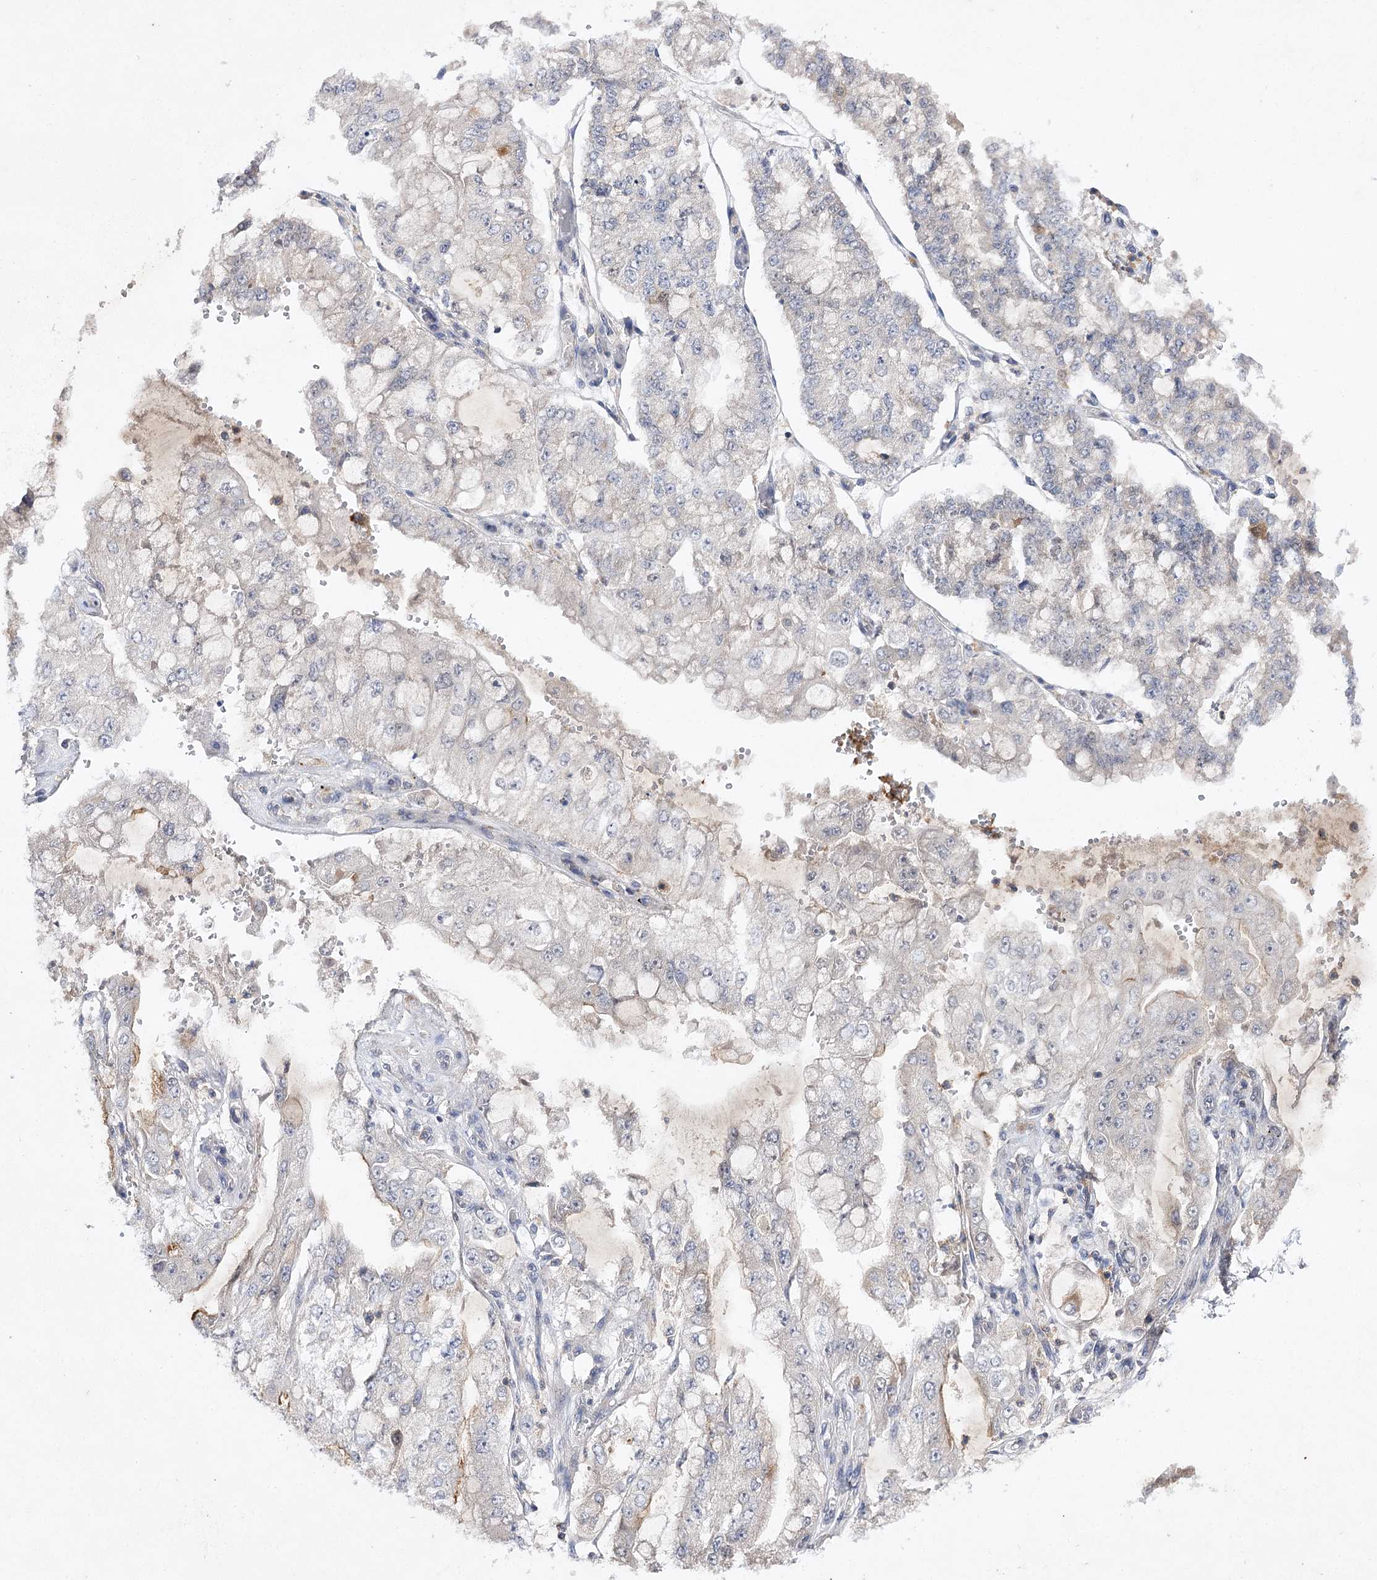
{"staining": {"intensity": "negative", "quantity": "none", "location": "none"}, "tissue": "stomach cancer", "cell_type": "Tumor cells", "image_type": "cancer", "snomed": [{"axis": "morphology", "description": "Adenocarcinoma, NOS"}, {"axis": "topography", "description": "Stomach"}], "caption": "An IHC photomicrograph of adenocarcinoma (stomach) is shown. There is no staining in tumor cells of adenocarcinoma (stomach).", "gene": "BCR", "patient": {"sex": "male", "age": 76}}